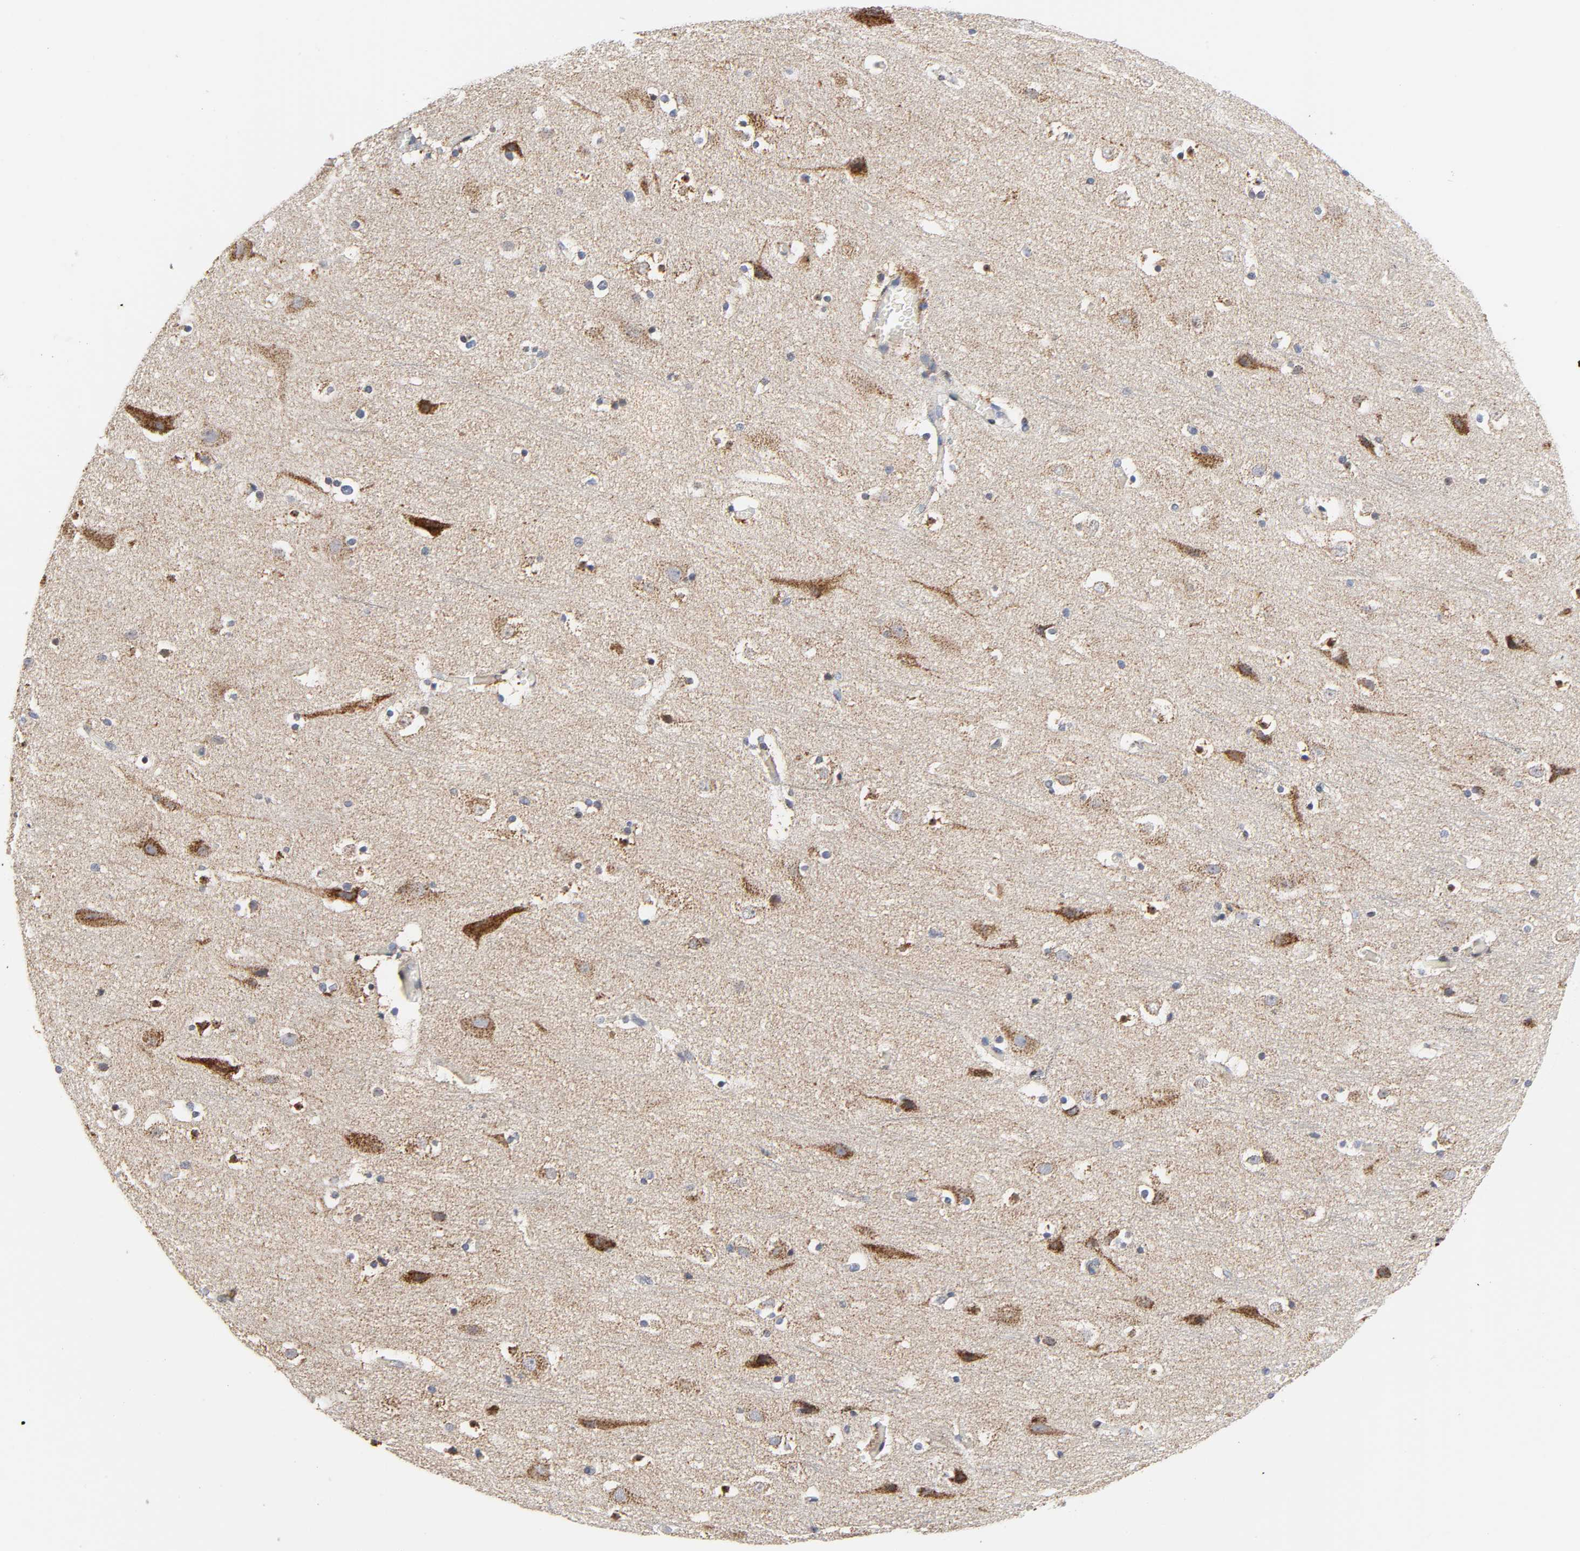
{"staining": {"intensity": "moderate", "quantity": ">75%", "location": "cytoplasmic/membranous"}, "tissue": "cerebral cortex", "cell_type": "Endothelial cells", "image_type": "normal", "snomed": [{"axis": "morphology", "description": "Normal tissue, NOS"}, {"axis": "topography", "description": "Cerebral cortex"}], "caption": "Immunohistochemical staining of normal human cerebral cortex shows moderate cytoplasmic/membranous protein positivity in about >75% of endothelial cells. Using DAB (3,3'-diaminobenzidine) (brown) and hematoxylin (blue) stains, captured at high magnification using brightfield microscopy.", "gene": "CYCS", "patient": {"sex": "male", "age": 45}}